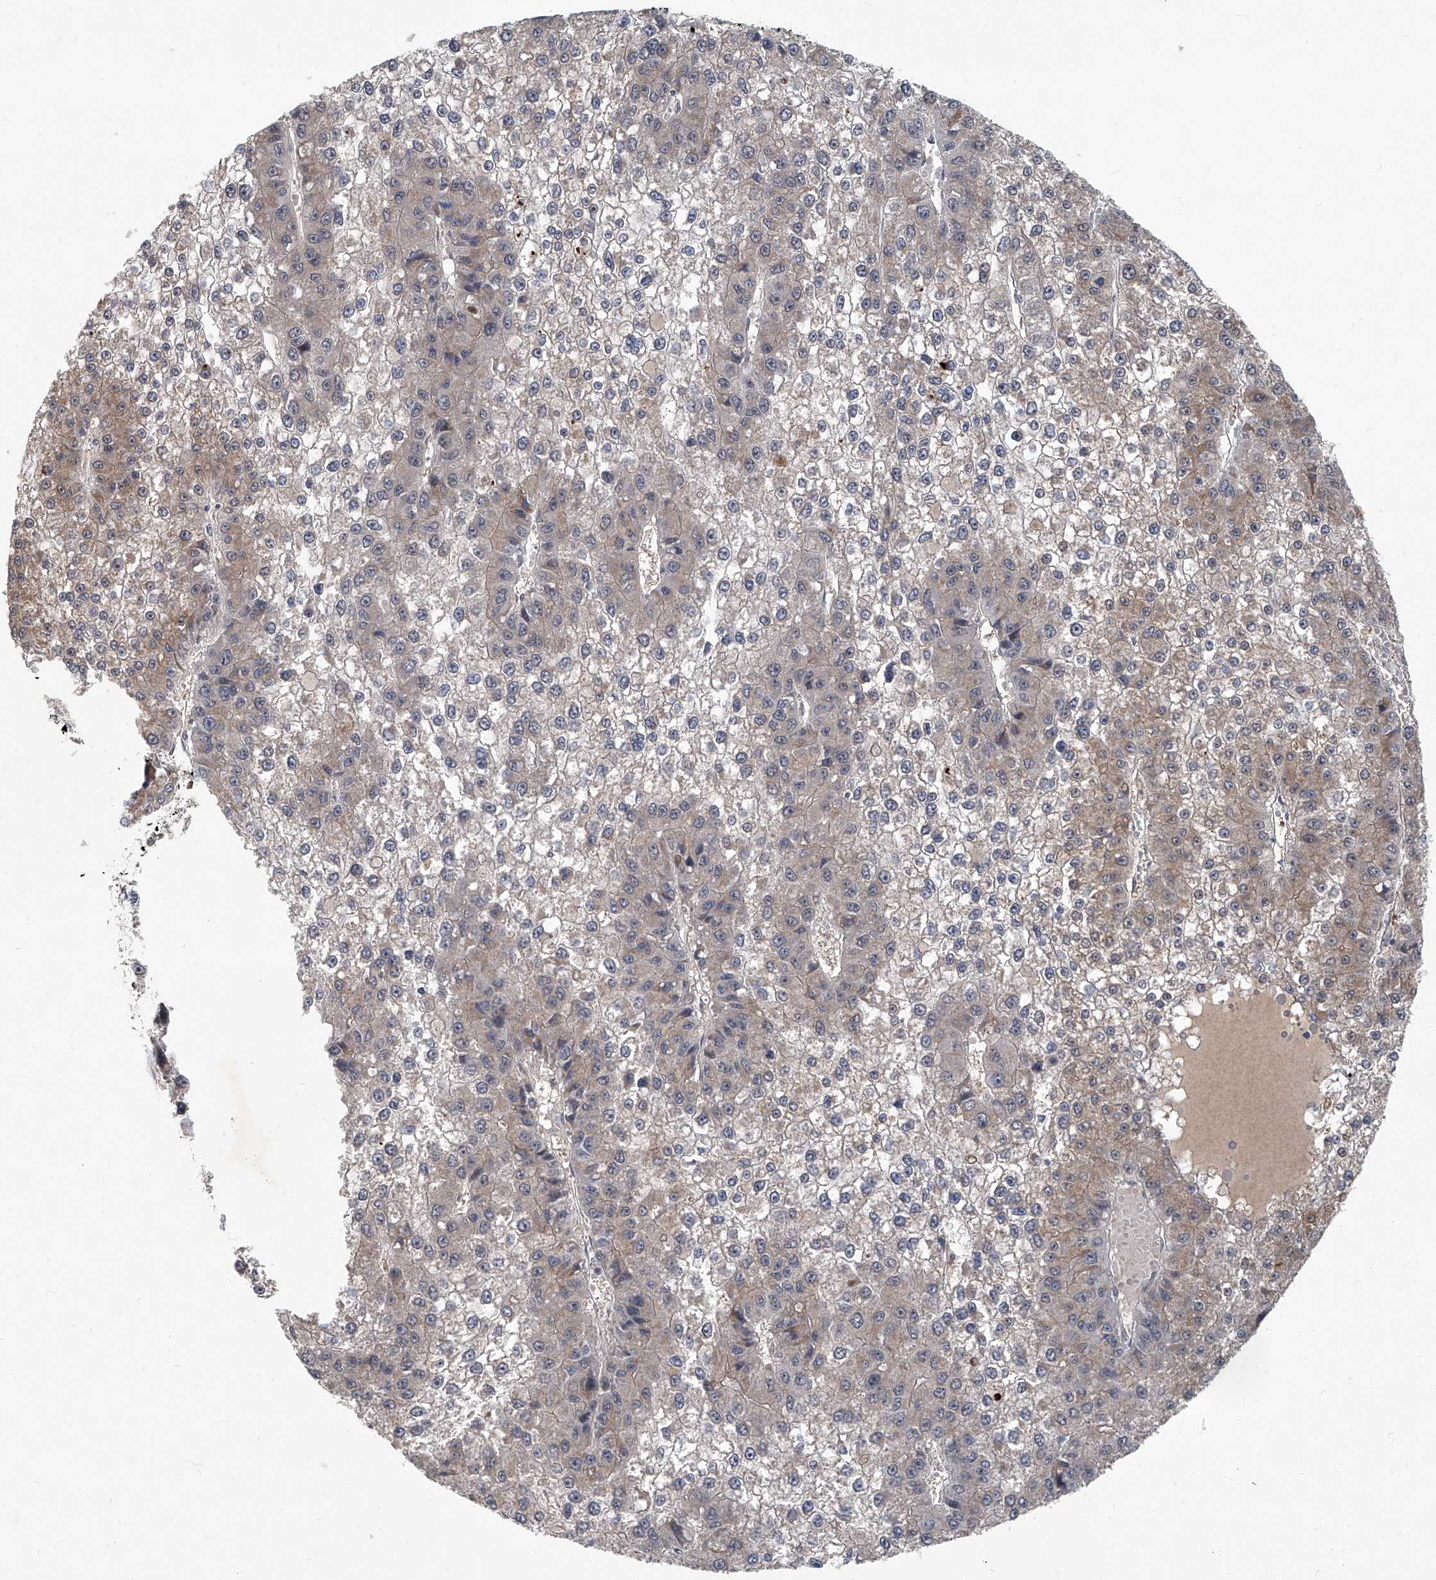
{"staining": {"intensity": "weak", "quantity": "<25%", "location": "cytoplasmic/membranous"}, "tissue": "liver cancer", "cell_type": "Tumor cells", "image_type": "cancer", "snomed": [{"axis": "morphology", "description": "Carcinoma, Hepatocellular, NOS"}, {"axis": "topography", "description": "Liver"}], "caption": "IHC of human liver cancer displays no expression in tumor cells.", "gene": "AKNAD1", "patient": {"sex": "female", "age": 73}}